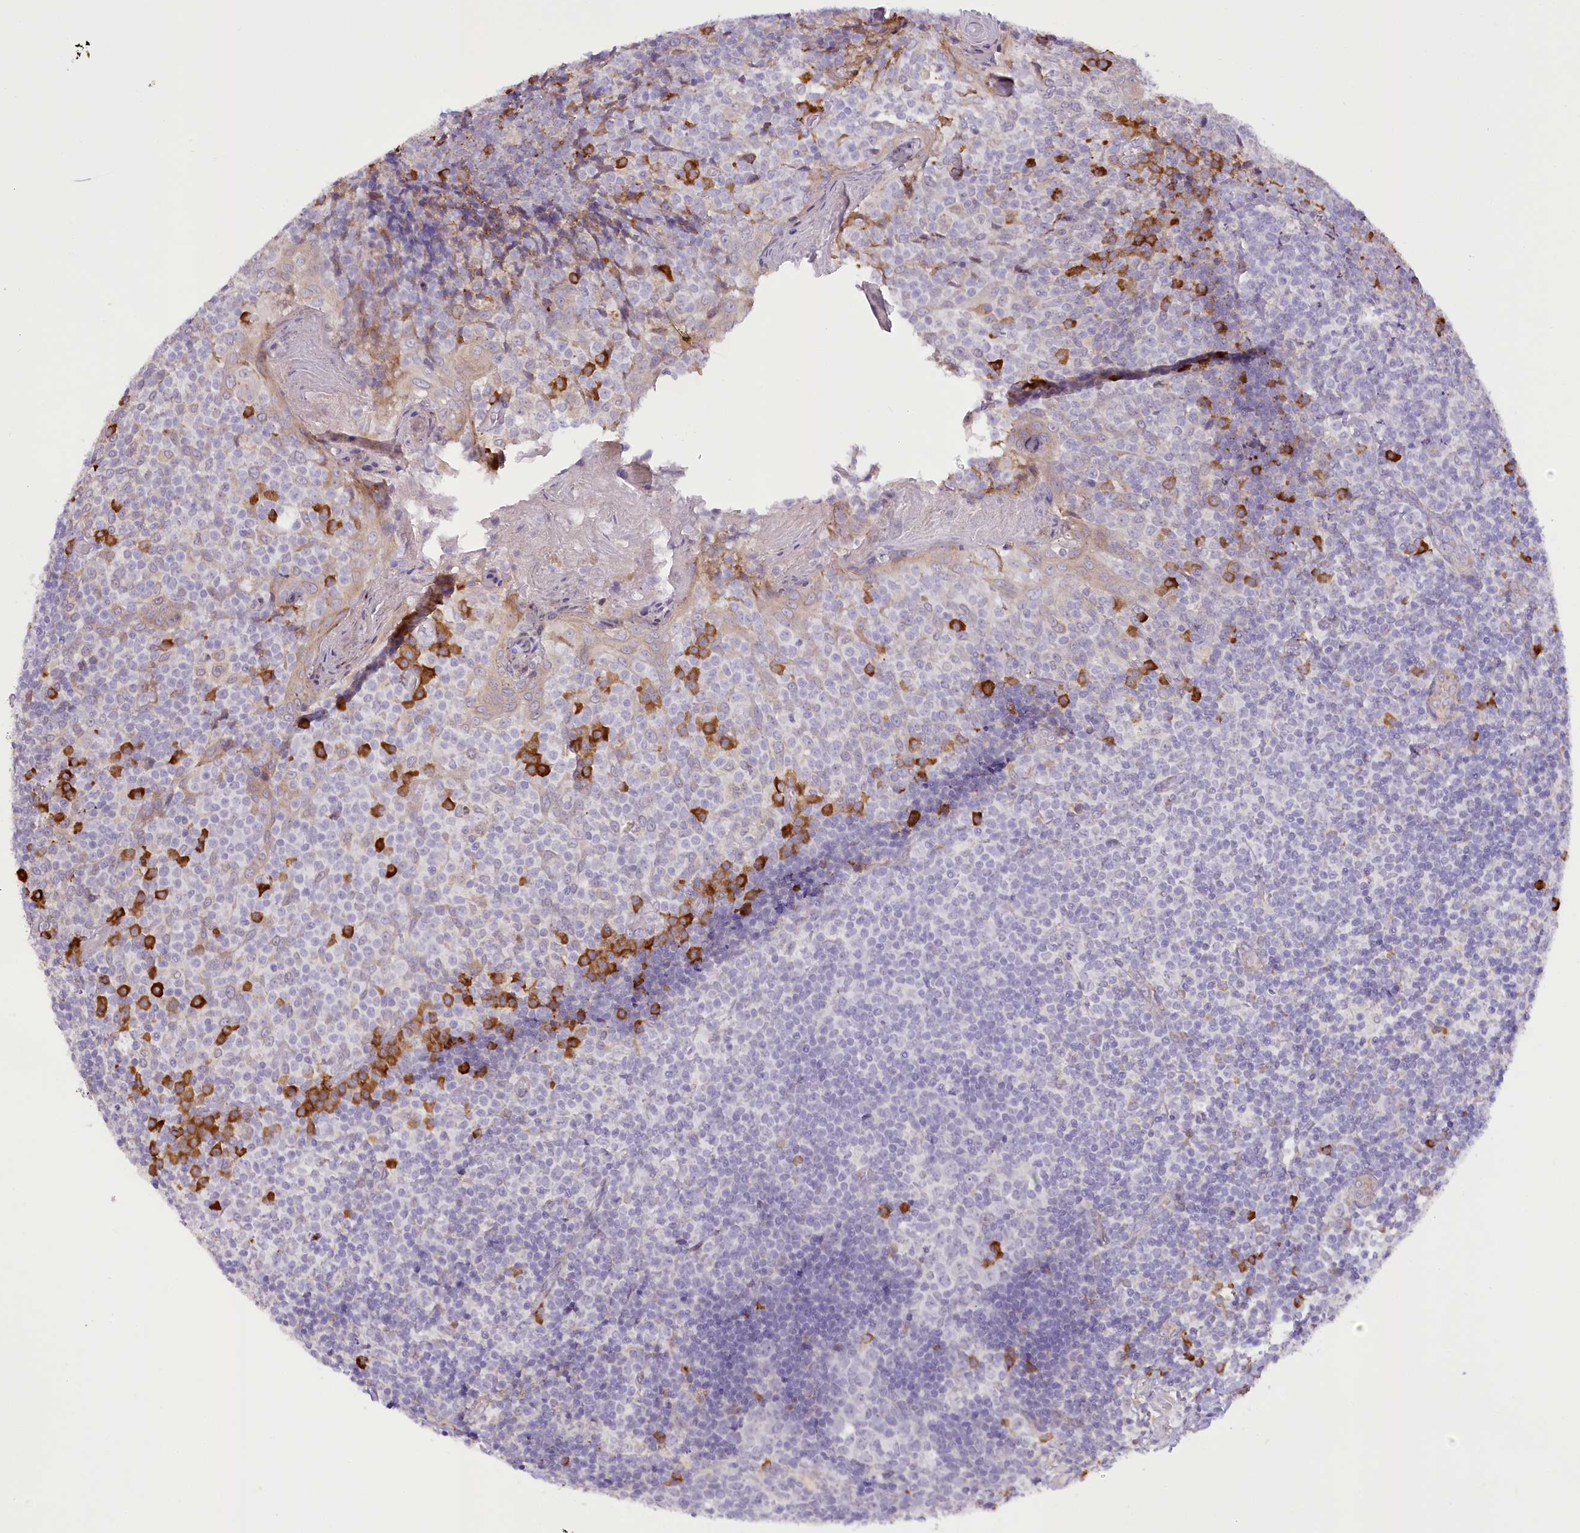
{"staining": {"intensity": "strong", "quantity": "<25%", "location": "cytoplasmic/membranous"}, "tissue": "tonsil", "cell_type": "Germinal center cells", "image_type": "normal", "snomed": [{"axis": "morphology", "description": "Normal tissue, NOS"}, {"axis": "topography", "description": "Tonsil"}], "caption": "The immunohistochemical stain highlights strong cytoplasmic/membranous positivity in germinal center cells of unremarkable tonsil.", "gene": "NCKAP5", "patient": {"sex": "female", "age": 19}}